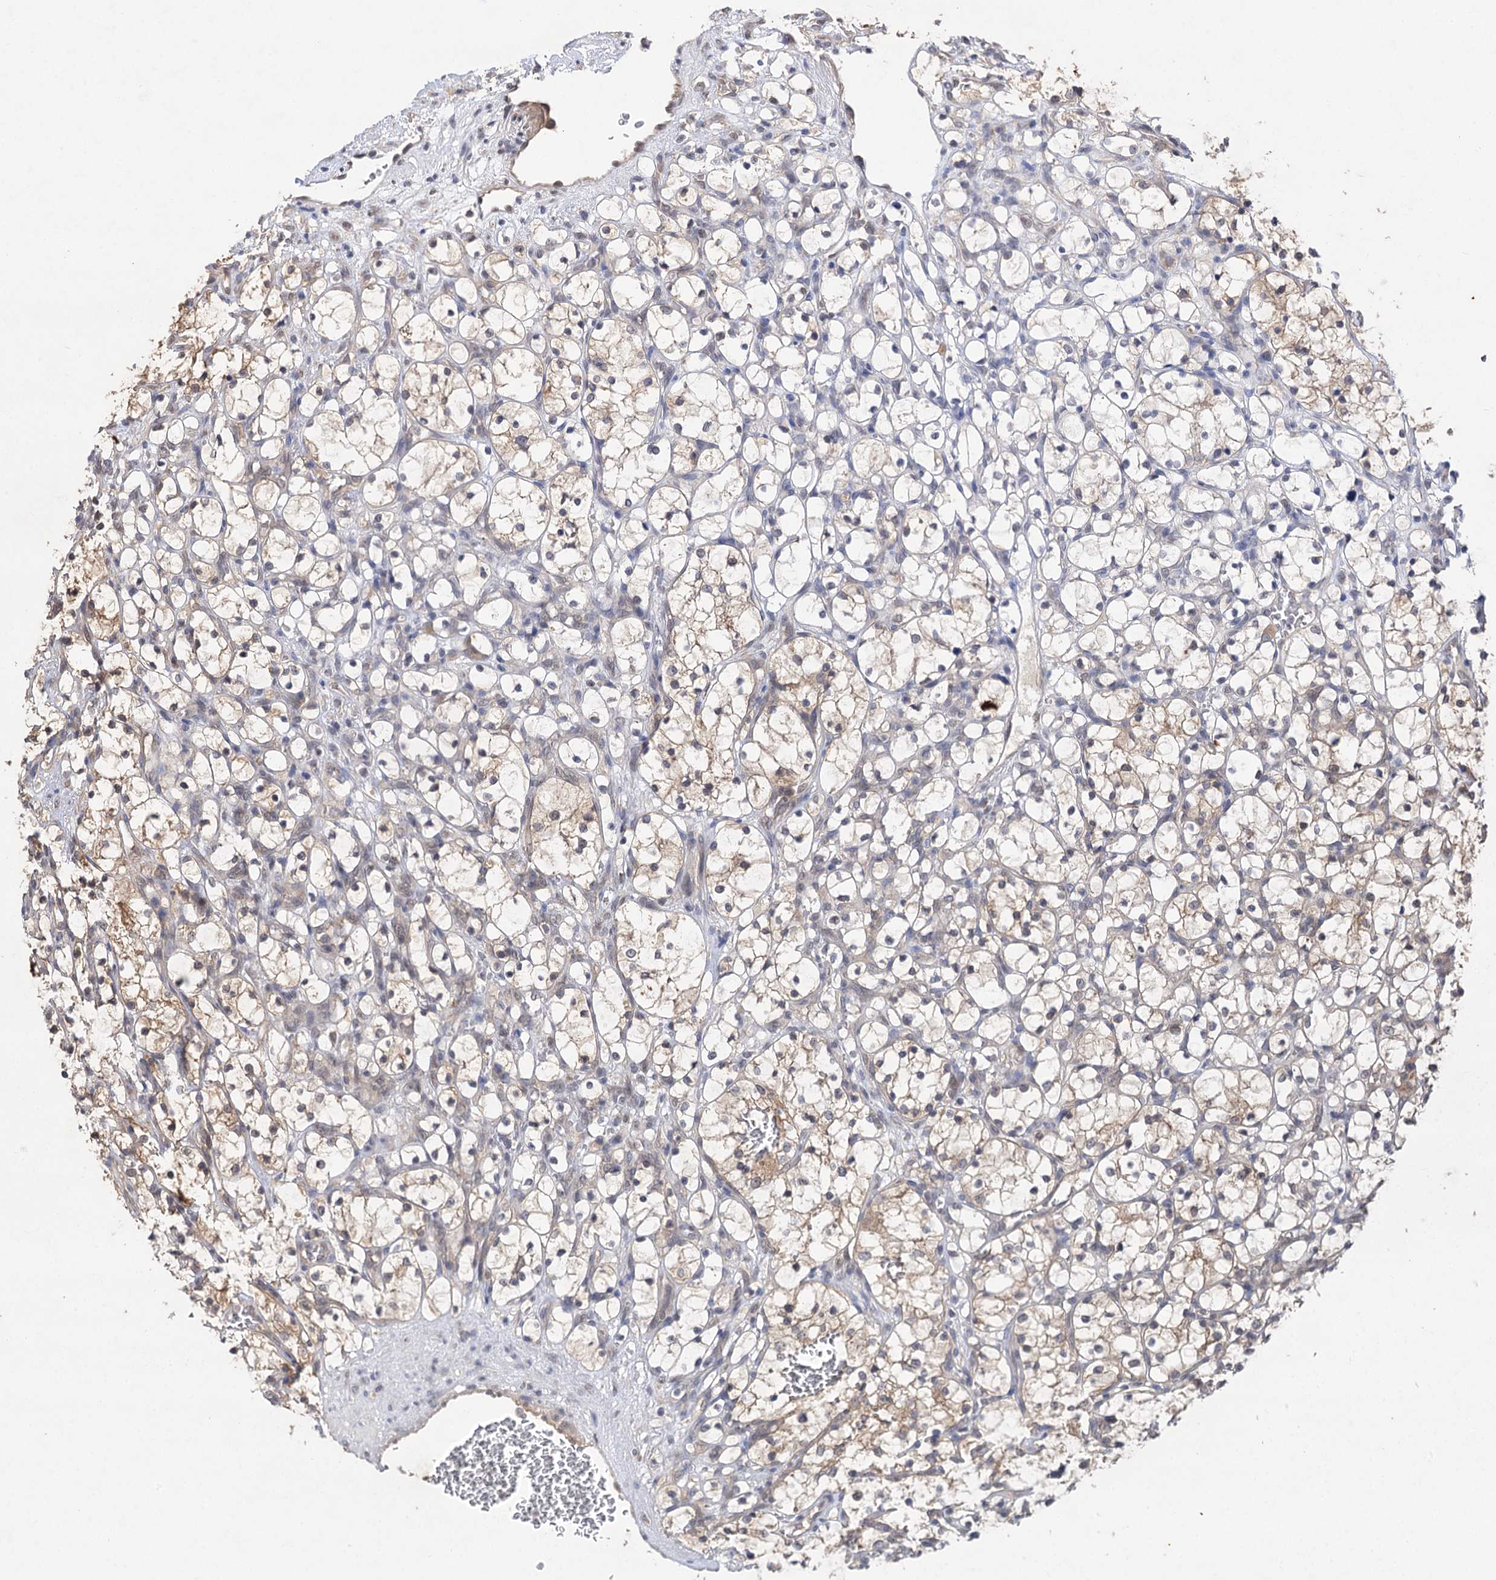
{"staining": {"intensity": "weak", "quantity": "<25%", "location": "cytoplasmic/membranous"}, "tissue": "renal cancer", "cell_type": "Tumor cells", "image_type": "cancer", "snomed": [{"axis": "morphology", "description": "Adenocarcinoma, NOS"}, {"axis": "topography", "description": "Kidney"}], "caption": "Immunohistochemistry (IHC) of human adenocarcinoma (renal) displays no staining in tumor cells. The staining was performed using DAB to visualize the protein expression in brown, while the nuclei were stained in blue with hematoxylin (Magnification: 20x).", "gene": "FBXW8", "patient": {"sex": "female", "age": 69}}